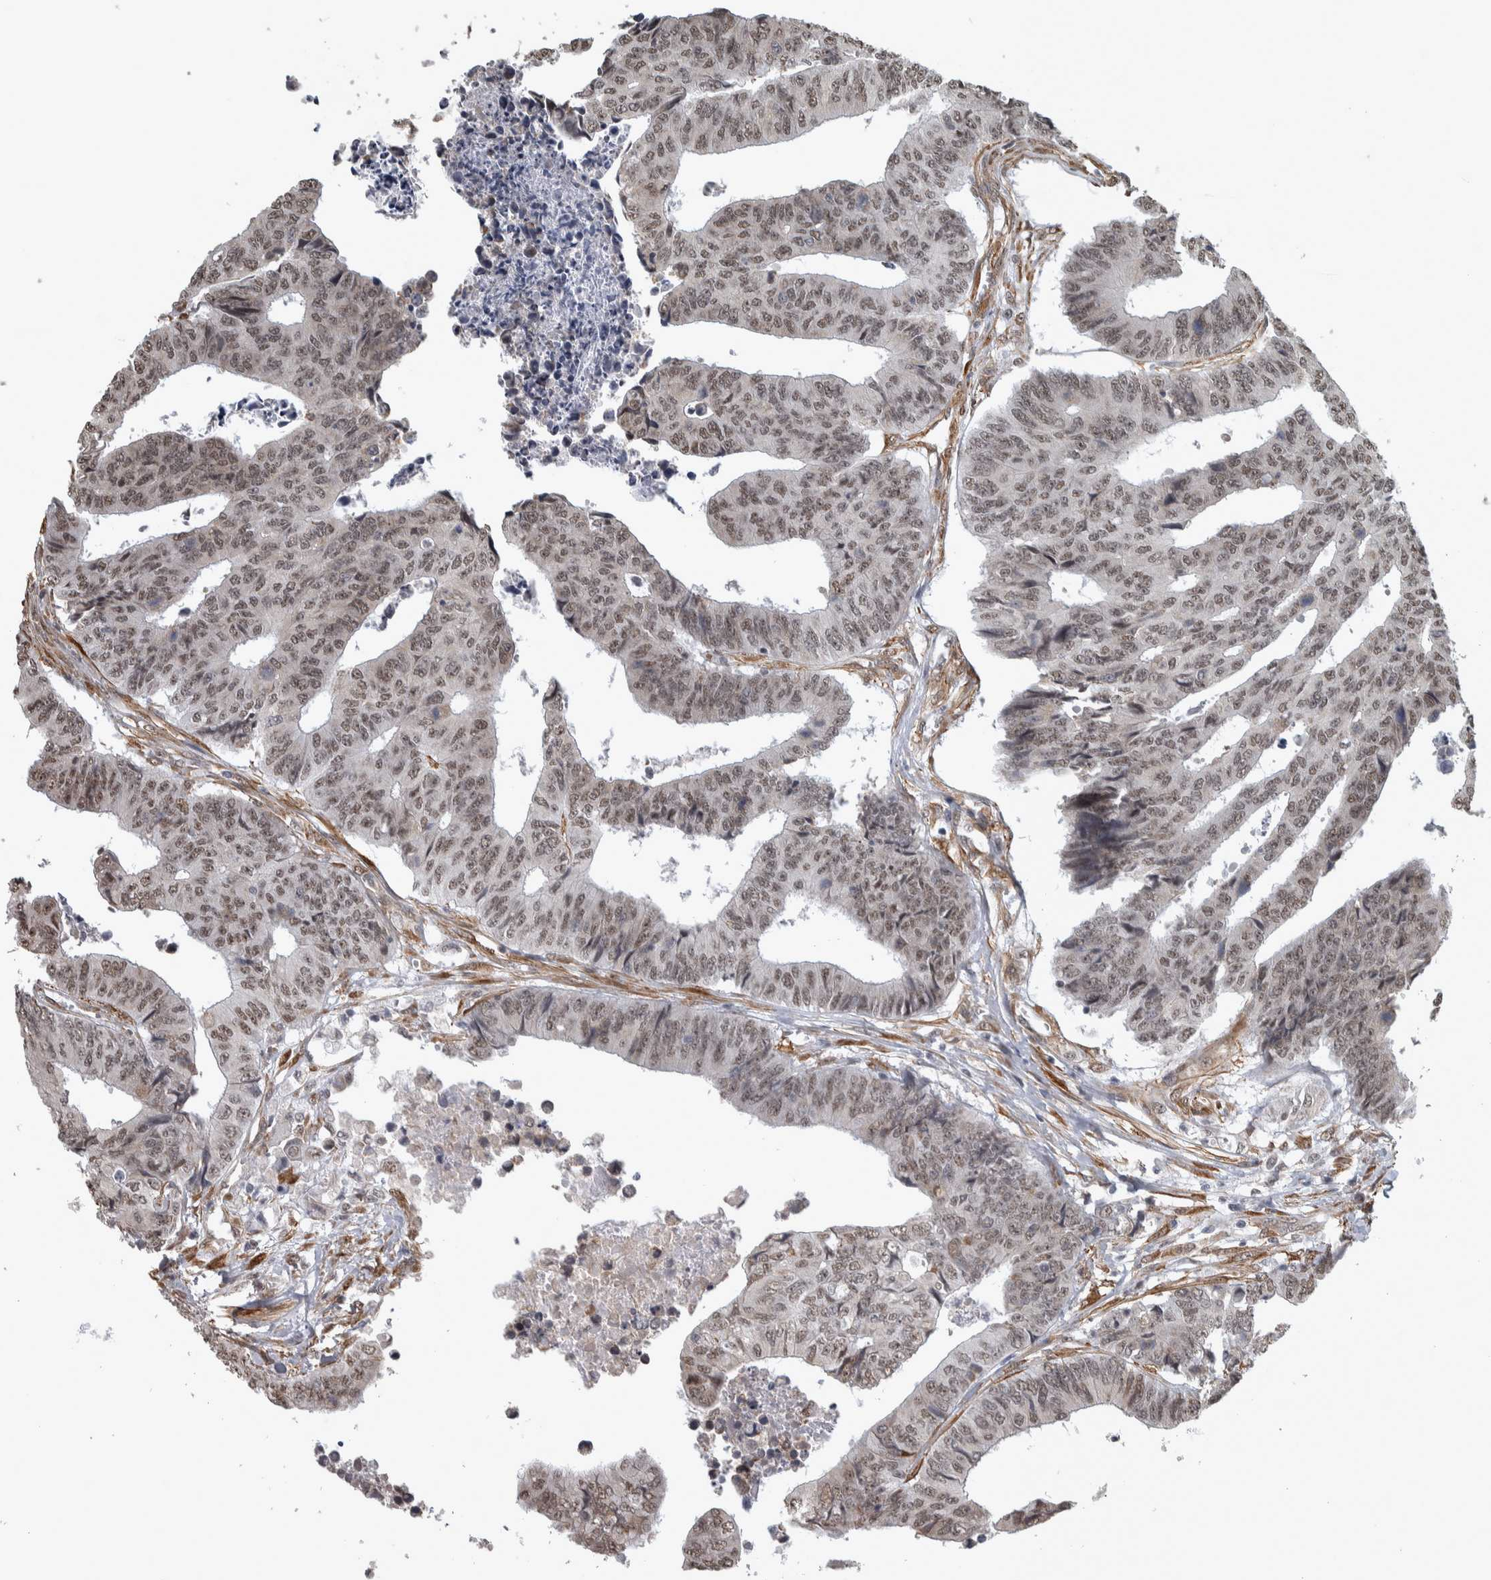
{"staining": {"intensity": "weak", "quantity": ">75%", "location": "nuclear"}, "tissue": "colorectal cancer", "cell_type": "Tumor cells", "image_type": "cancer", "snomed": [{"axis": "morphology", "description": "Adenocarcinoma, NOS"}, {"axis": "topography", "description": "Rectum"}], "caption": "Immunohistochemical staining of adenocarcinoma (colorectal) demonstrates weak nuclear protein expression in about >75% of tumor cells. Immunohistochemistry (ihc) stains the protein of interest in brown and the nuclei are stained blue.", "gene": "DDX42", "patient": {"sex": "male", "age": 84}}